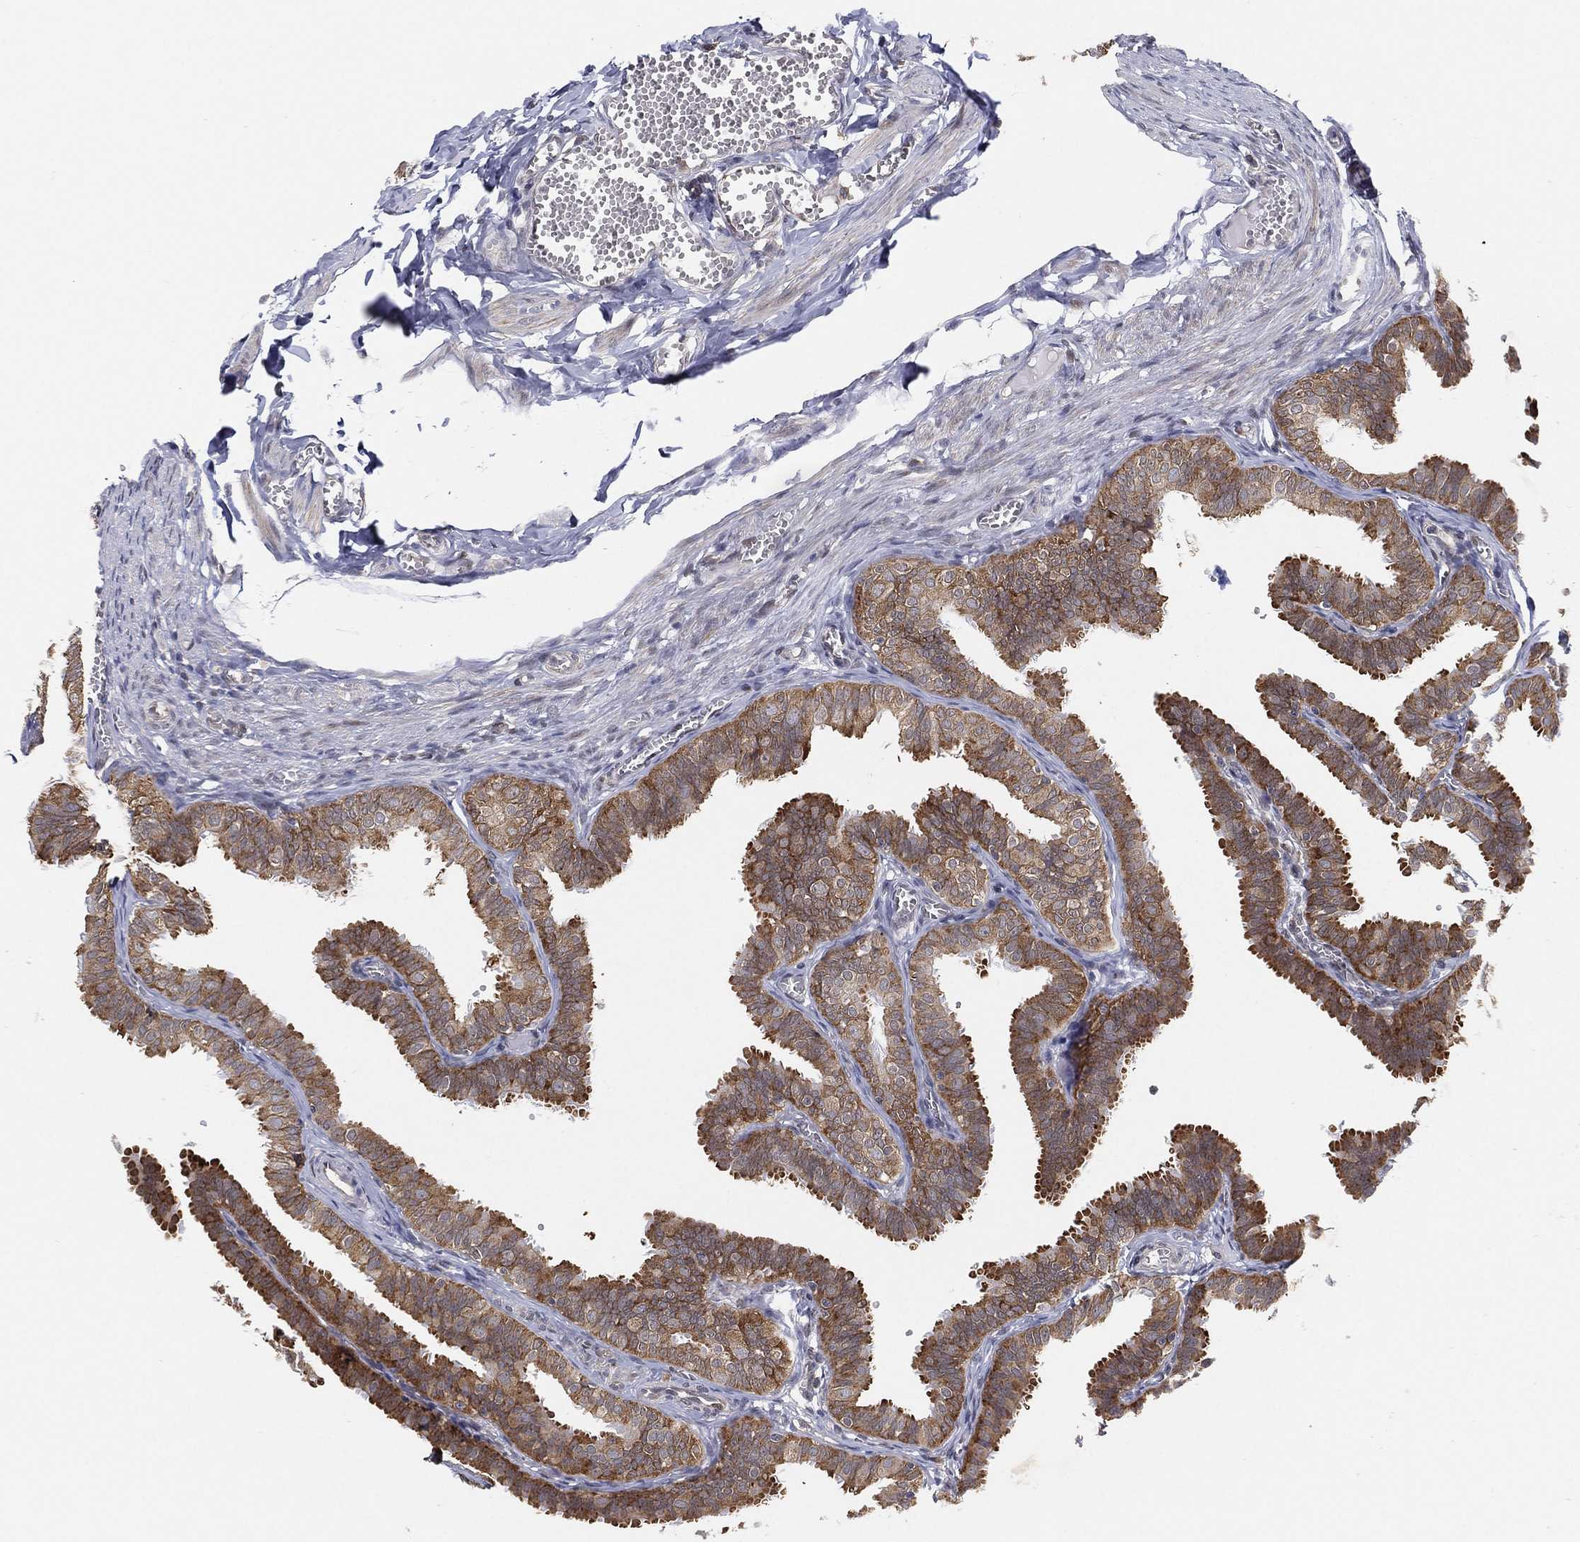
{"staining": {"intensity": "strong", "quantity": "25%-75%", "location": "cytoplasmic/membranous"}, "tissue": "fallopian tube", "cell_type": "Glandular cells", "image_type": "normal", "snomed": [{"axis": "morphology", "description": "Normal tissue, NOS"}, {"axis": "topography", "description": "Fallopian tube"}], "caption": "This photomicrograph demonstrates immunohistochemistry (IHC) staining of normal human fallopian tube, with high strong cytoplasmic/membranous expression in approximately 25%-75% of glandular cells.", "gene": "TMTC4", "patient": {"sex": "female", "age": 25}}